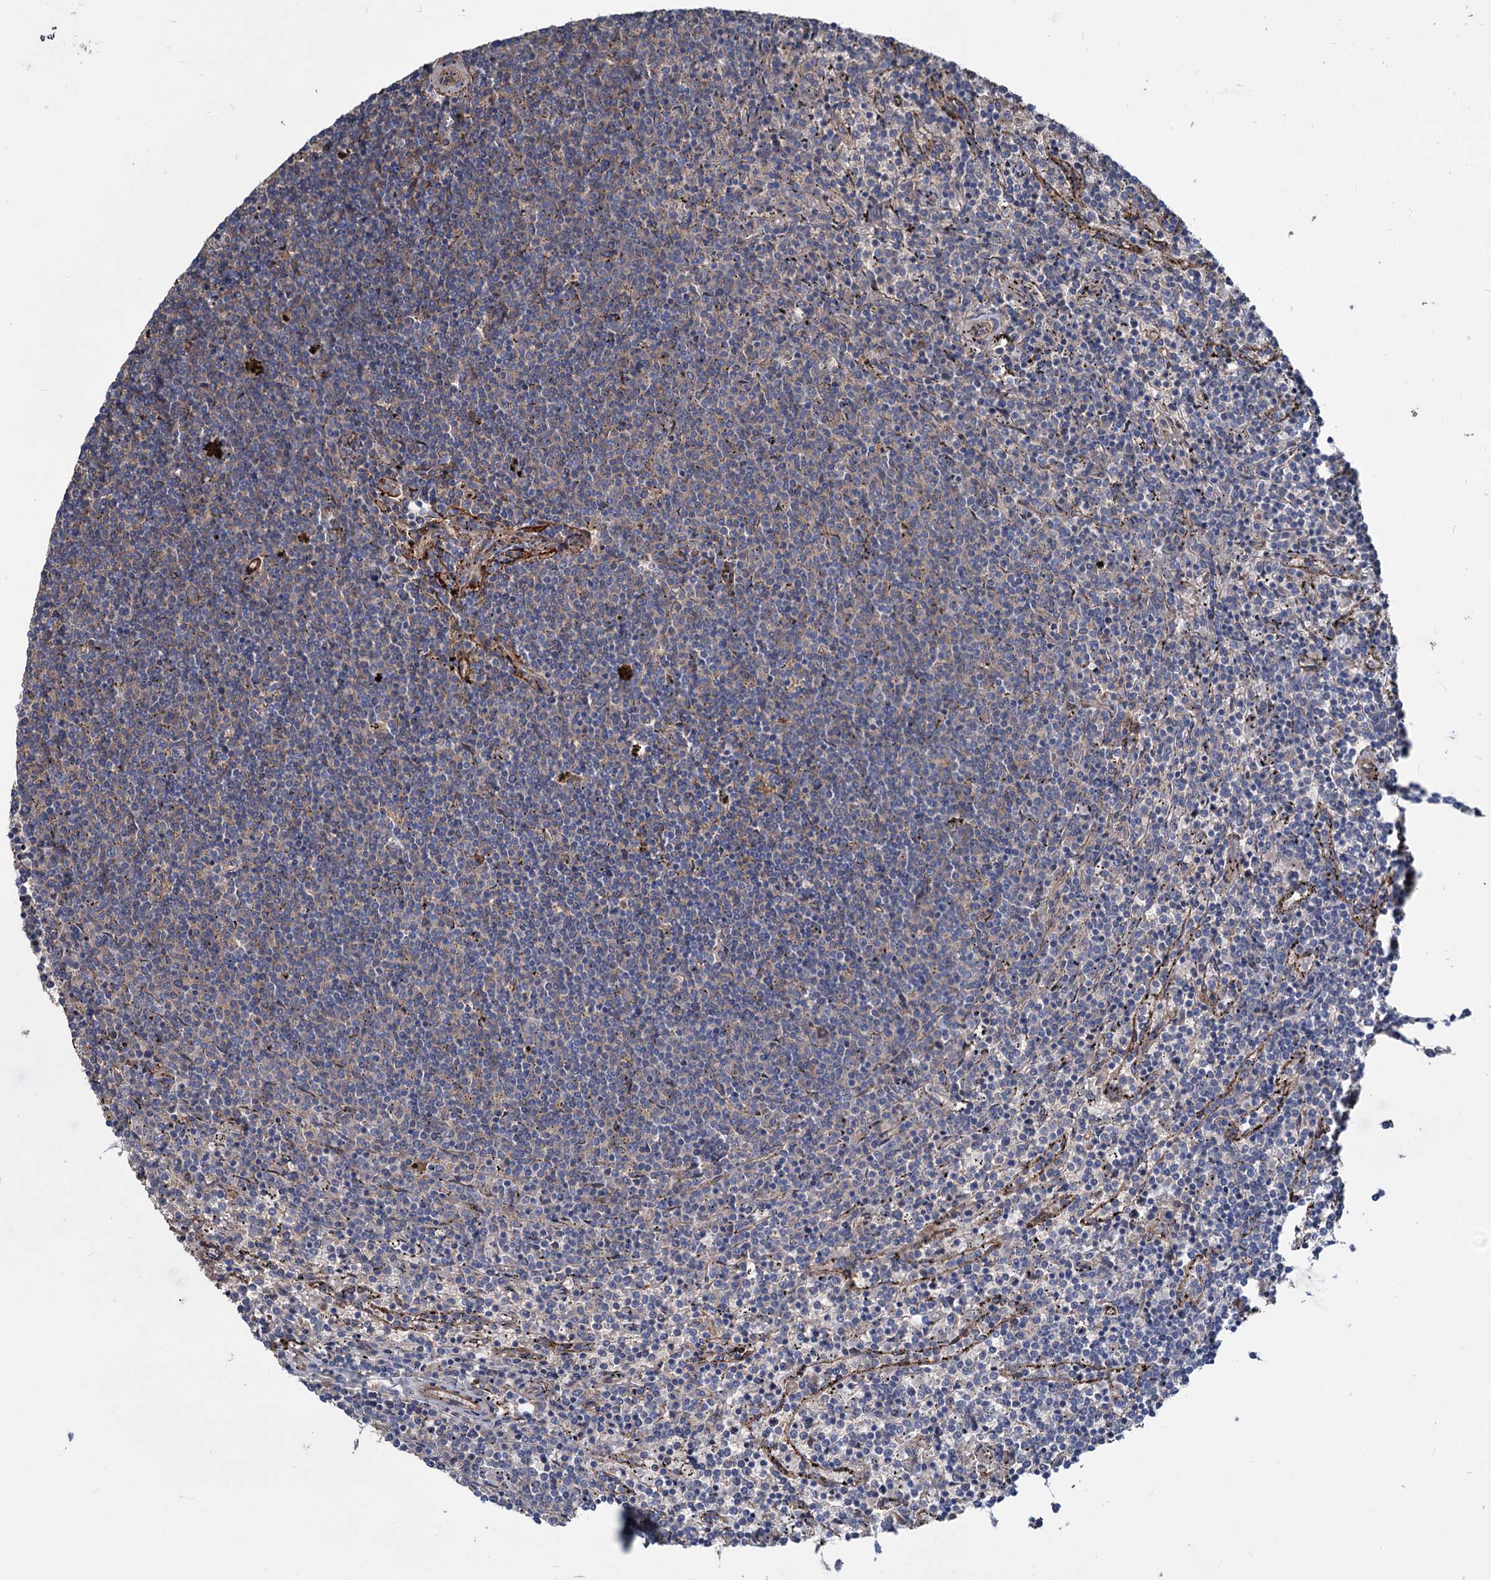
{"staining": {"intensity": "negative", "quantity": "none", "location": "none"}, "tissue": "lymphoma", "cell_type": "Tumor cells", "image_type": "cancer", "snomed": [{"axis": "morphology", "description": "Malignant lymphoma, non-Hodgkin's type, Low grade"}, {"axis": "topography", "description": "Spleen"}], "caption": "Tumor cells are negative for brown protein staining in low-grade malignant lymphoma, non-Hodgkin's type.", "gene": "URAD", "patient": {"sex": "female", "age": 50}}